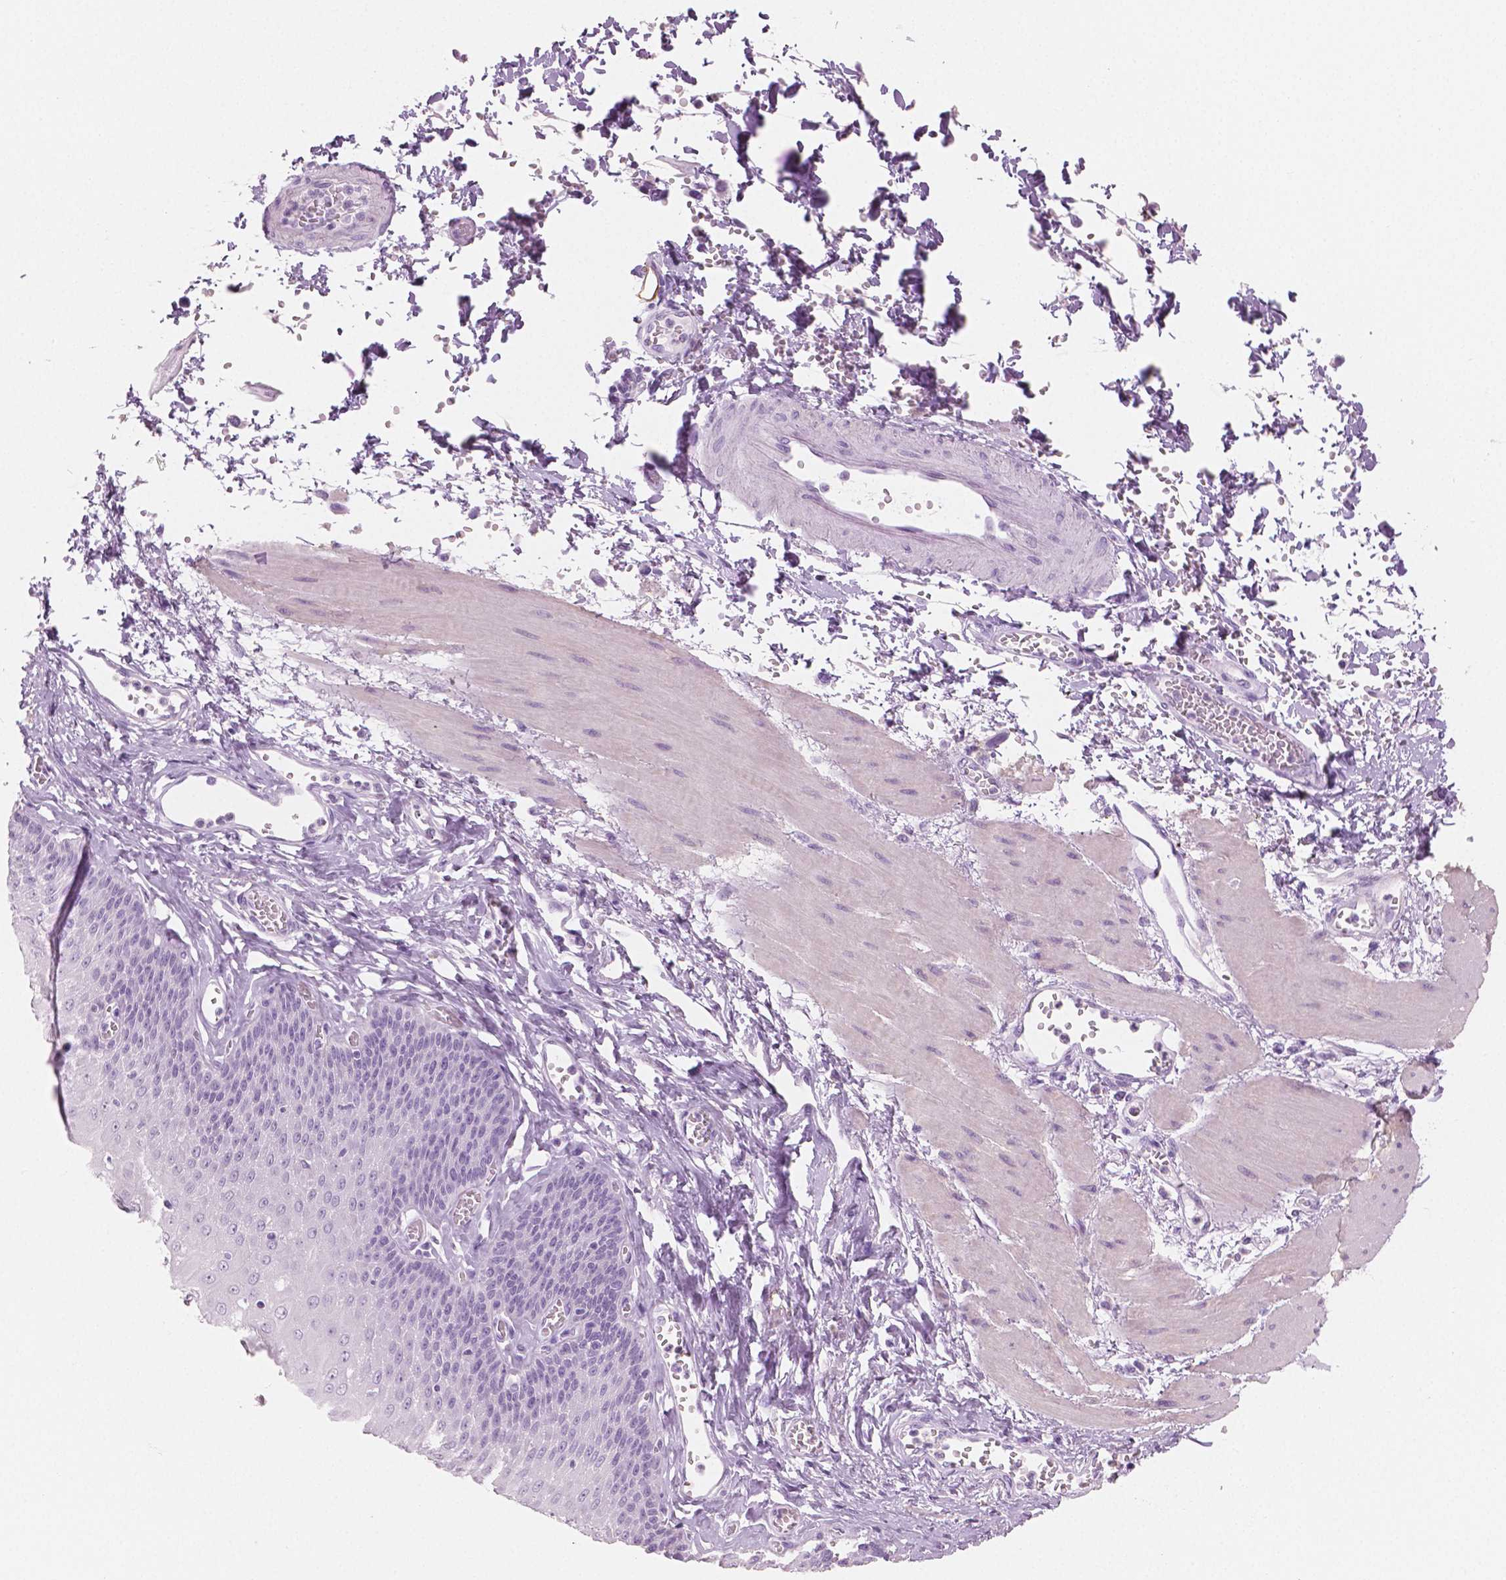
{"staining": {"intensity": "negative", "quantity": "none", "location": "none"}, "tissue": "esophagus", "cell_type": "Squamous epithelial cells", "image_type": "normal", "snomed": [{"axis": "morphology", "description": "Normal tissue, NOS"}, {"axis": "topography", "description": "Esophagus"}], "caption": "Immunohistochemical staining of benign human esophagus reveals no significant positivity in squamous epithelial cells.", "gene": "PLIN4", "patient": {"sex": "male", "age": 60}}